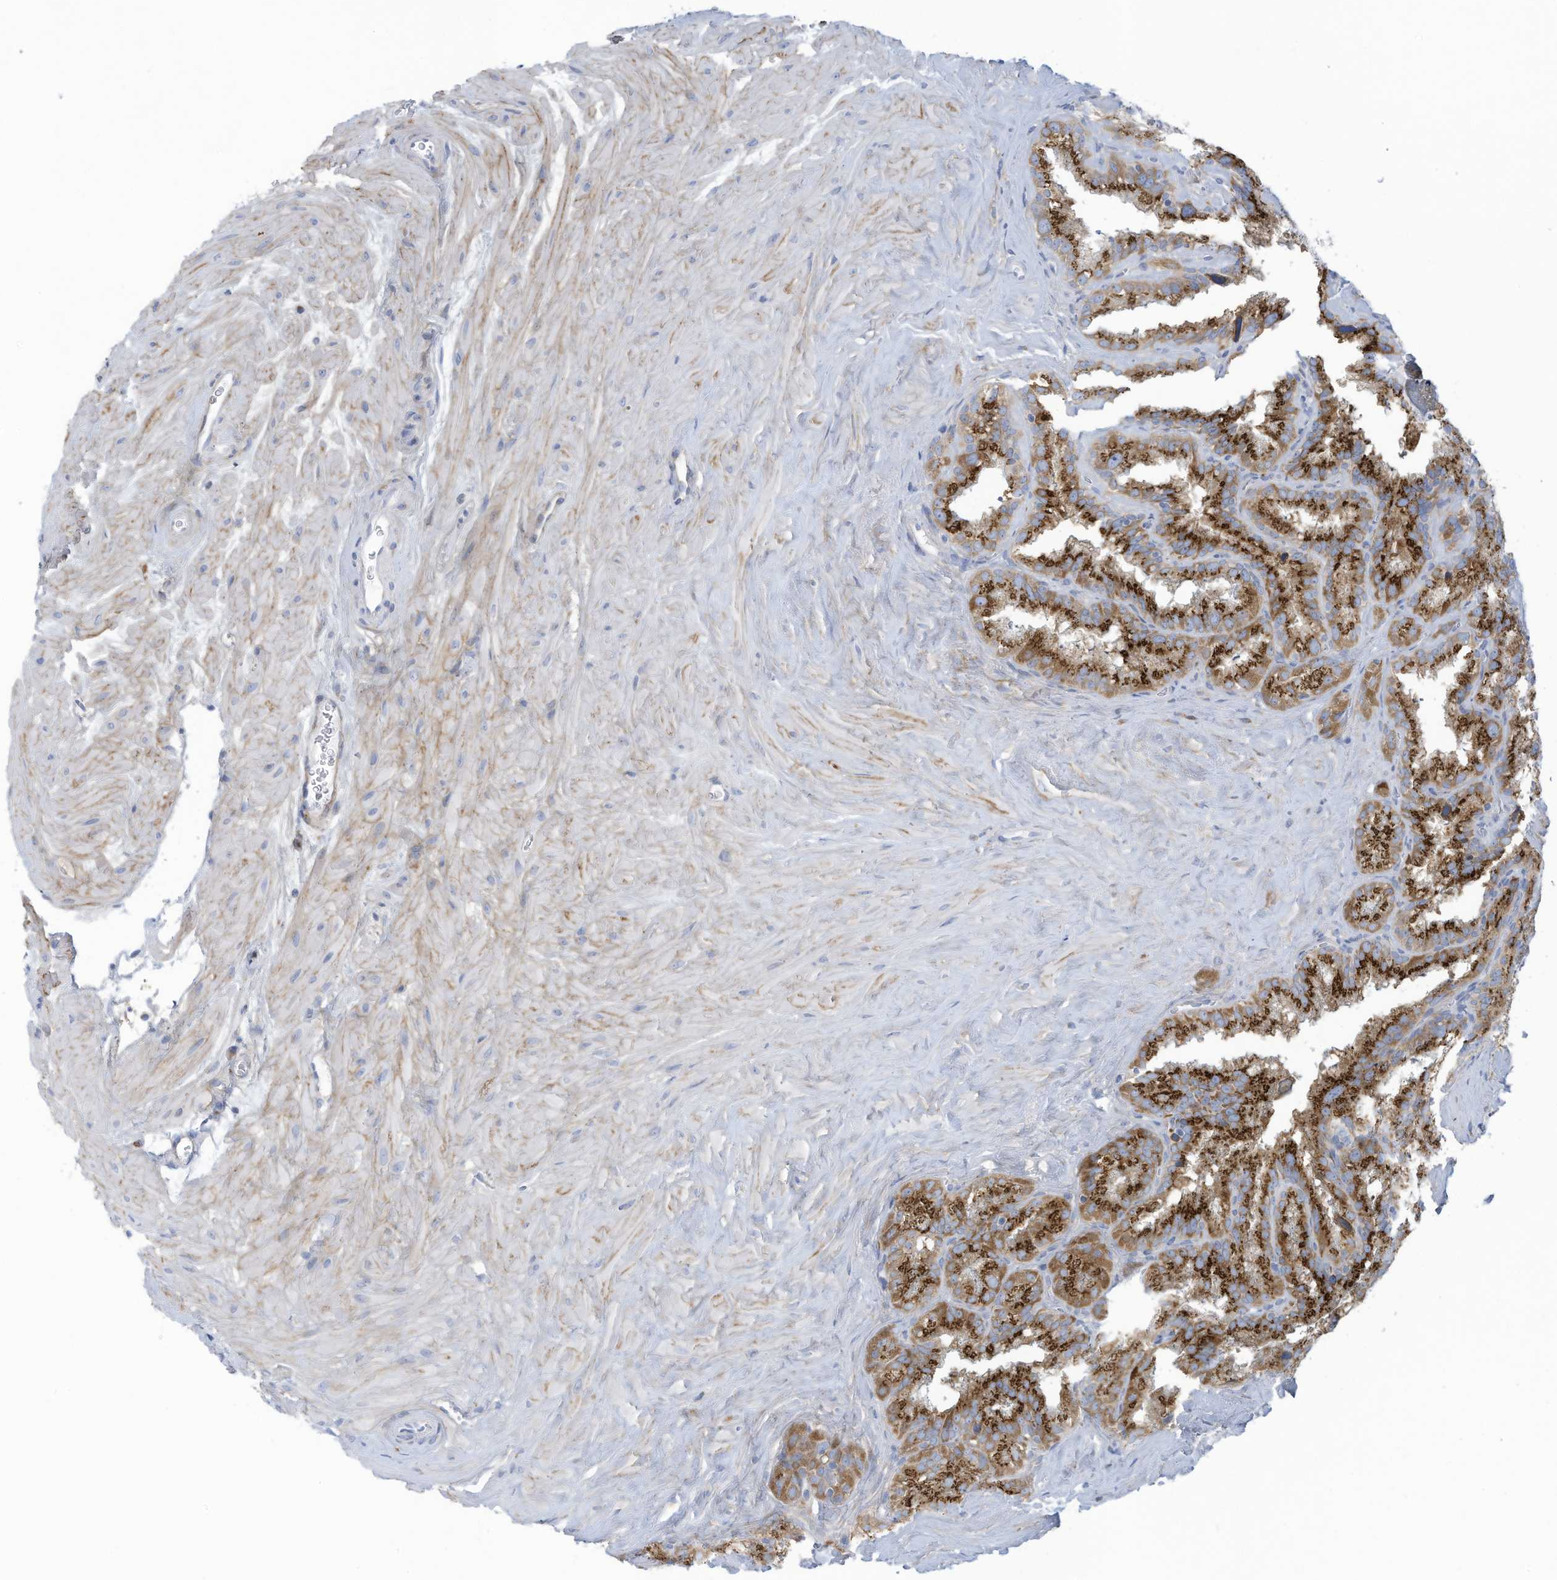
{"staining": {"intensity": "strong", "quantity": ">75%", "location": "cytoplasmic/membranous"}, "tissue": "seminal vesicle", "cell_type": "Glandular cells", "image_type": "normal", "snomed": [{"axis": "morphology", "description": "Normal tissue, NOS"}, {"axis": "topography", "description": "Prostate"}, {"axis": "topography", "description": "Seminal veicle"}], "caption": "Protein expression analysis of normal seminal vesicle reveals strong cytoplasmic/membranous positivity in approximately >75% of glandular cells. The protein of interest is shown in brown color, while the nuclei are stained blue.", "gene": "TRMT2B", "patient": {"sex": "male", "age": 59}}